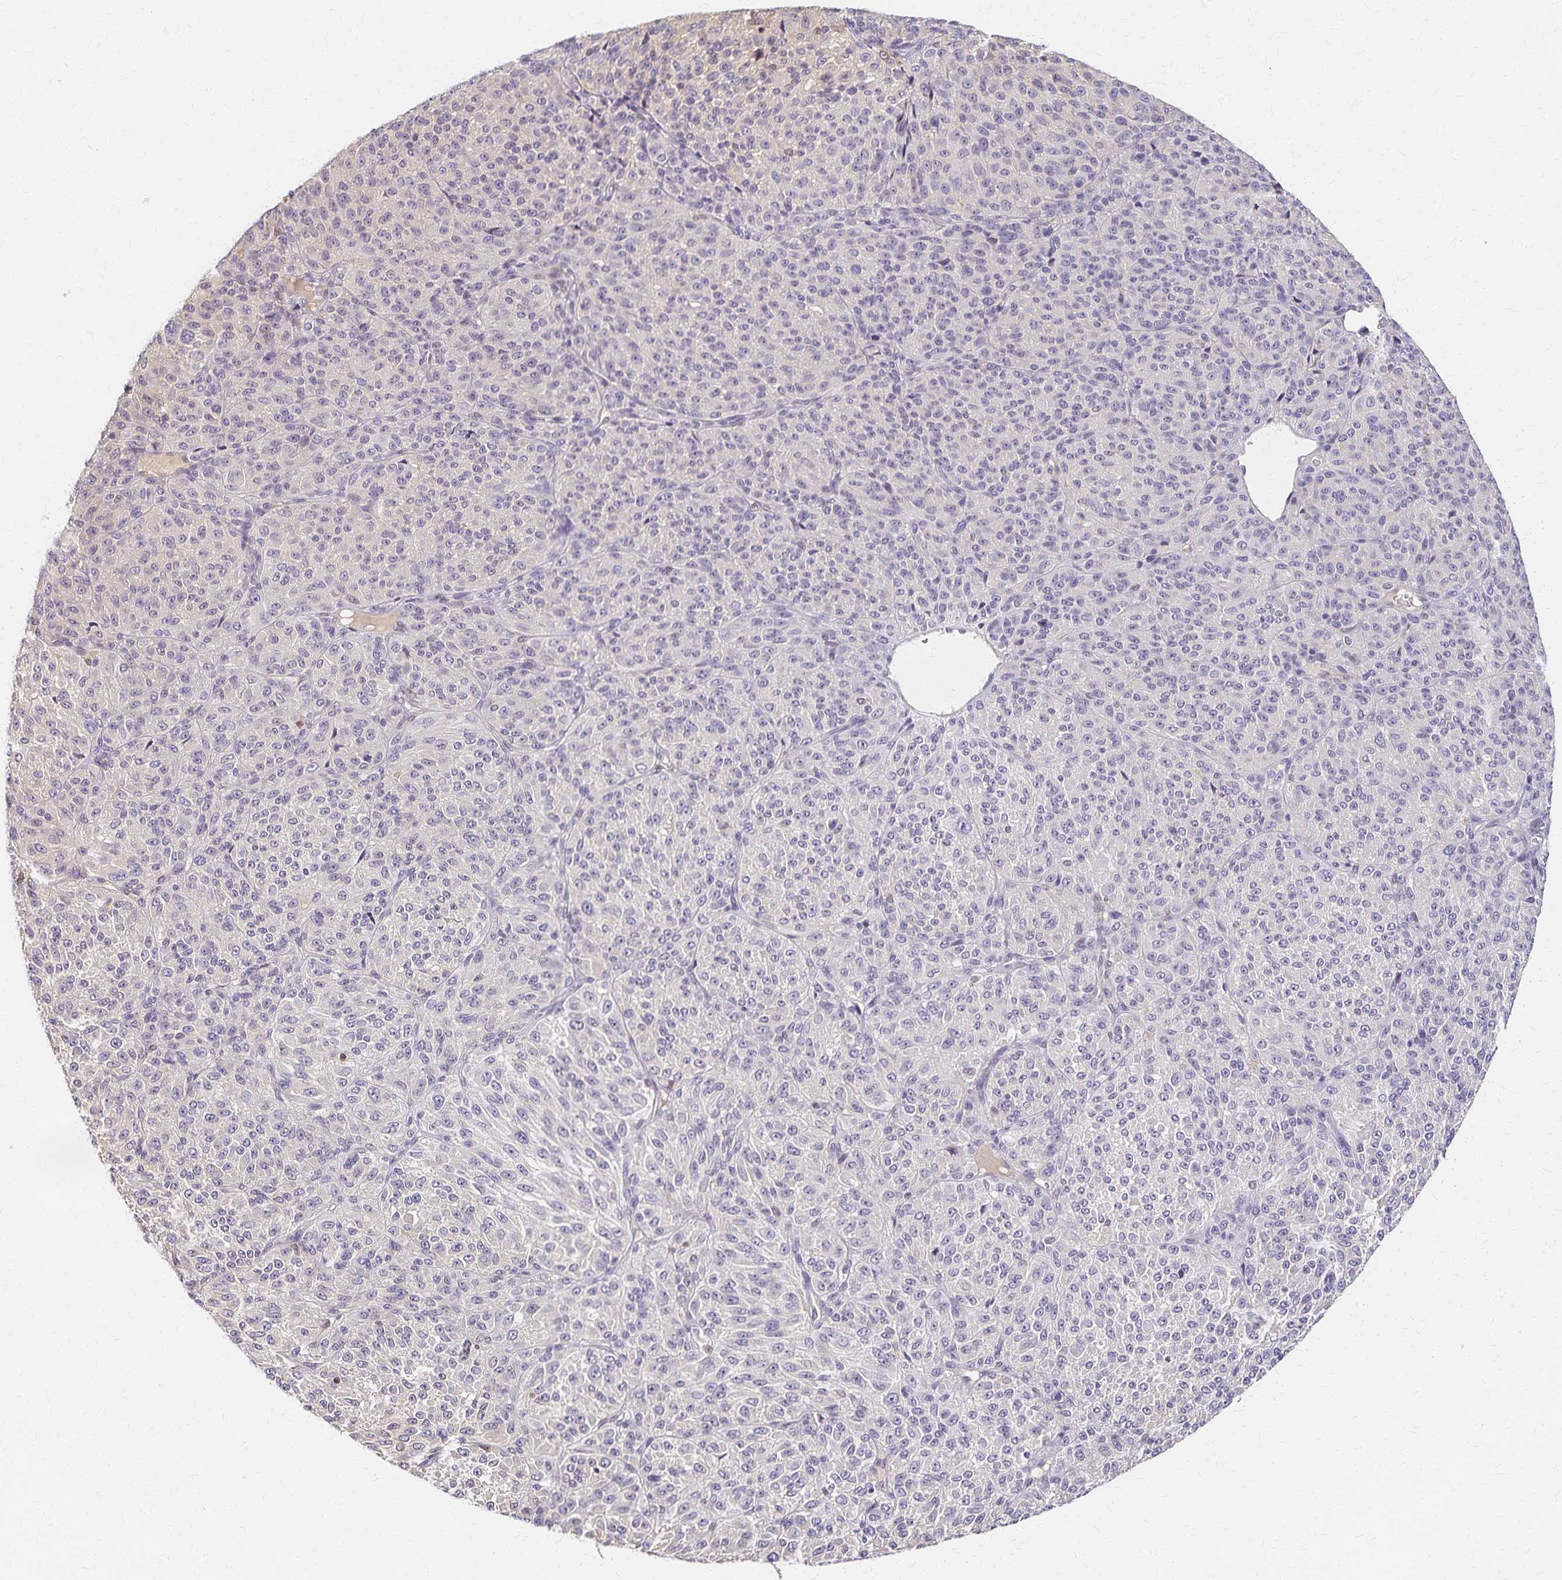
{"staining": {"intensity": "negative", "quantity": "none", "location": "none"}, "tissue": "melanoma", "cell_type": "Tumor cells", "image_type": "cancer", "snomed": [{"axis": "morphology", "description": "Malignant melanoma, Metastatic site"}, {"axis": "topography", "description": "Brain"}], "caption": "This is an immunohistochemistry (IHC) micrograph of melanoma. There is no positivity in tumor cells.", "gene": "AZGP1", "patient": {"sex": "female", "age": 56}}